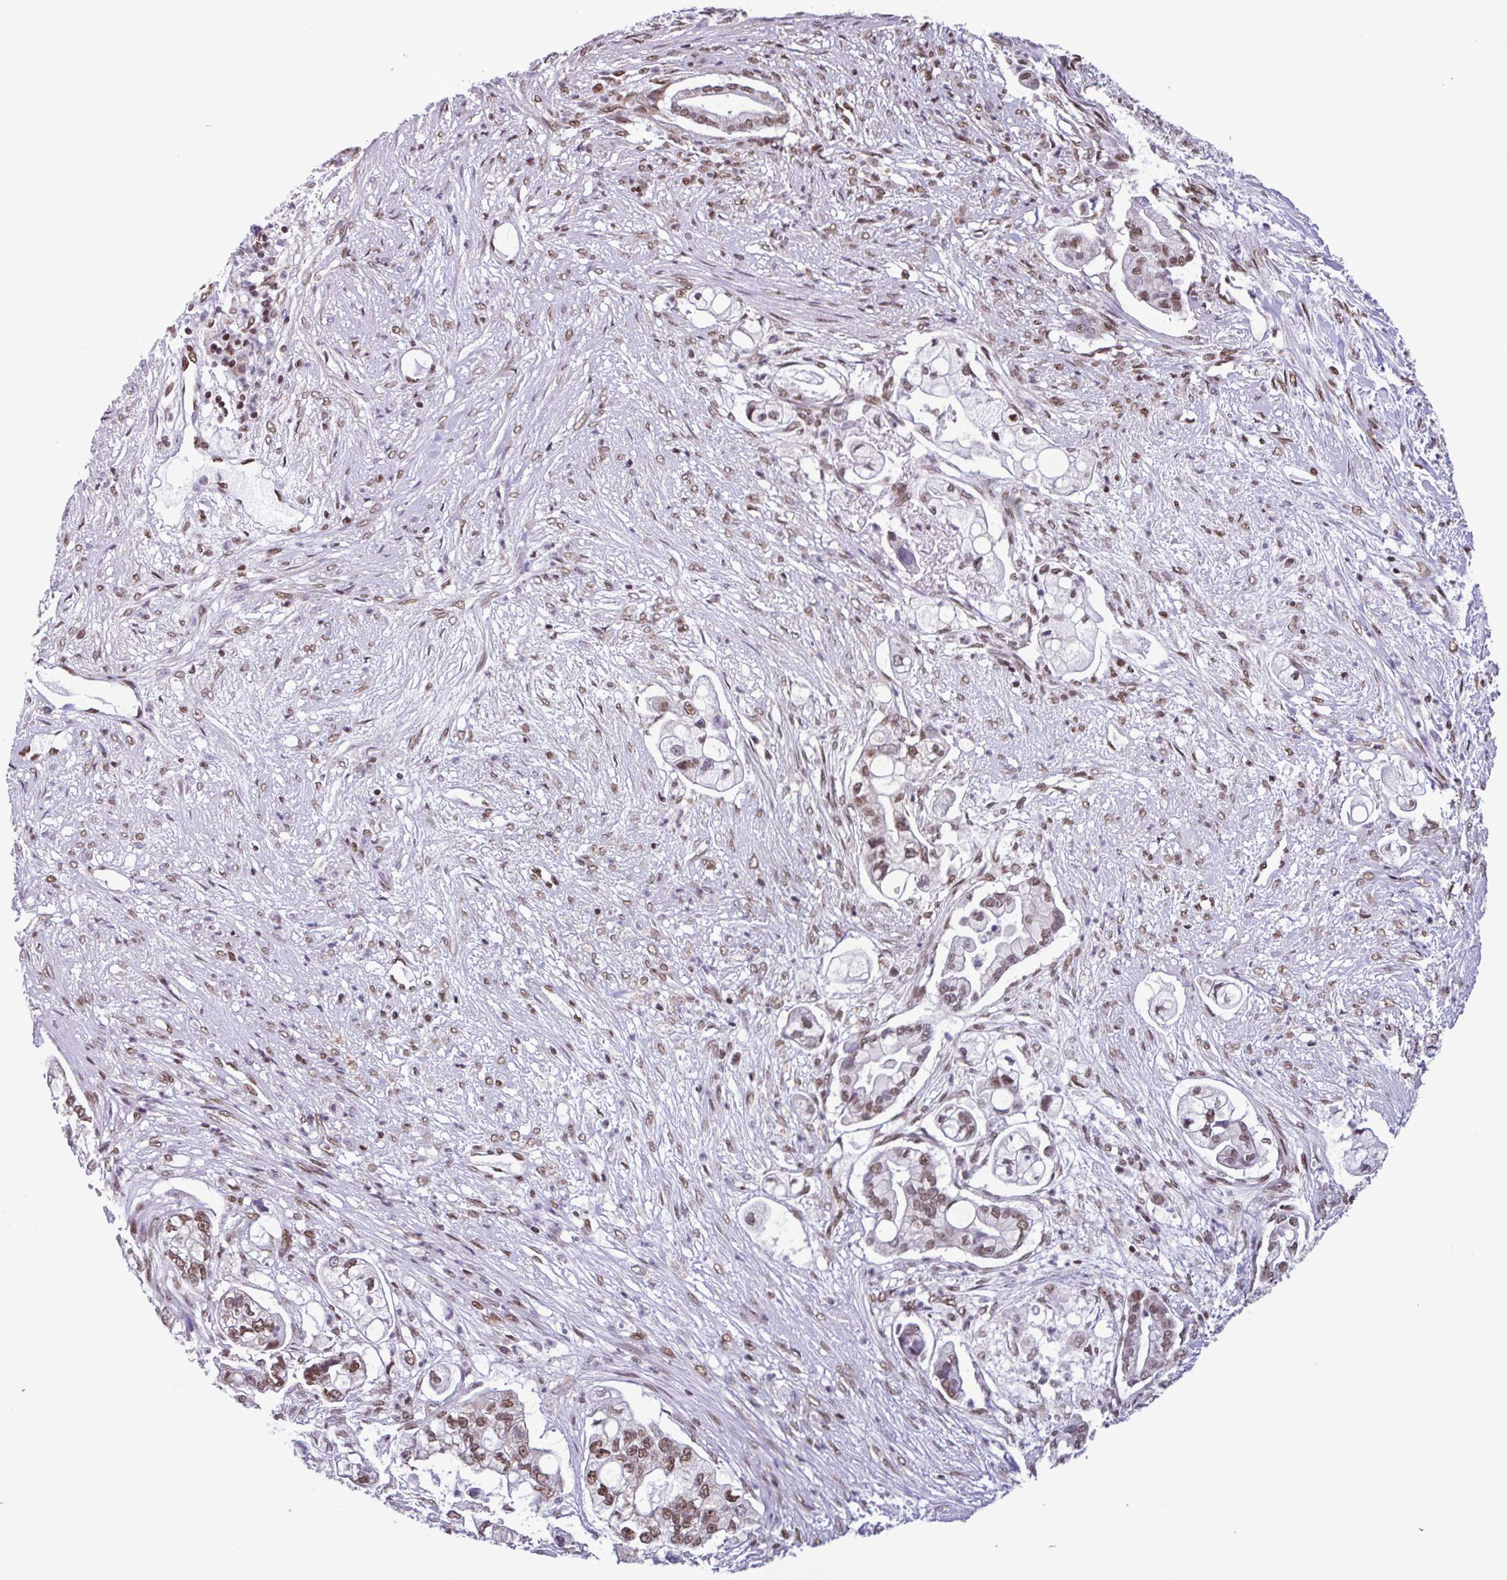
{"staining": {"intensity": "moderate", "quantity": "25%-75%", "location": "nuclear"}, "tissue": "pancreatic cancer", "cell_type": "Tumor cells", "image_type": "cancer", "snomed": [{"axis": "morphology", "description": "Adenocarcinoma, NOS"}, {"axis": "topography", "description": "Pancreas"}], "caption": "The histopathology image shows a brown stain indicating the presence of a protein in the nuclear of tumor cells in pancreatic adenocarcinoma.", "gene": "TIMM21", "patient": {"sex": "female", "age": 69}}